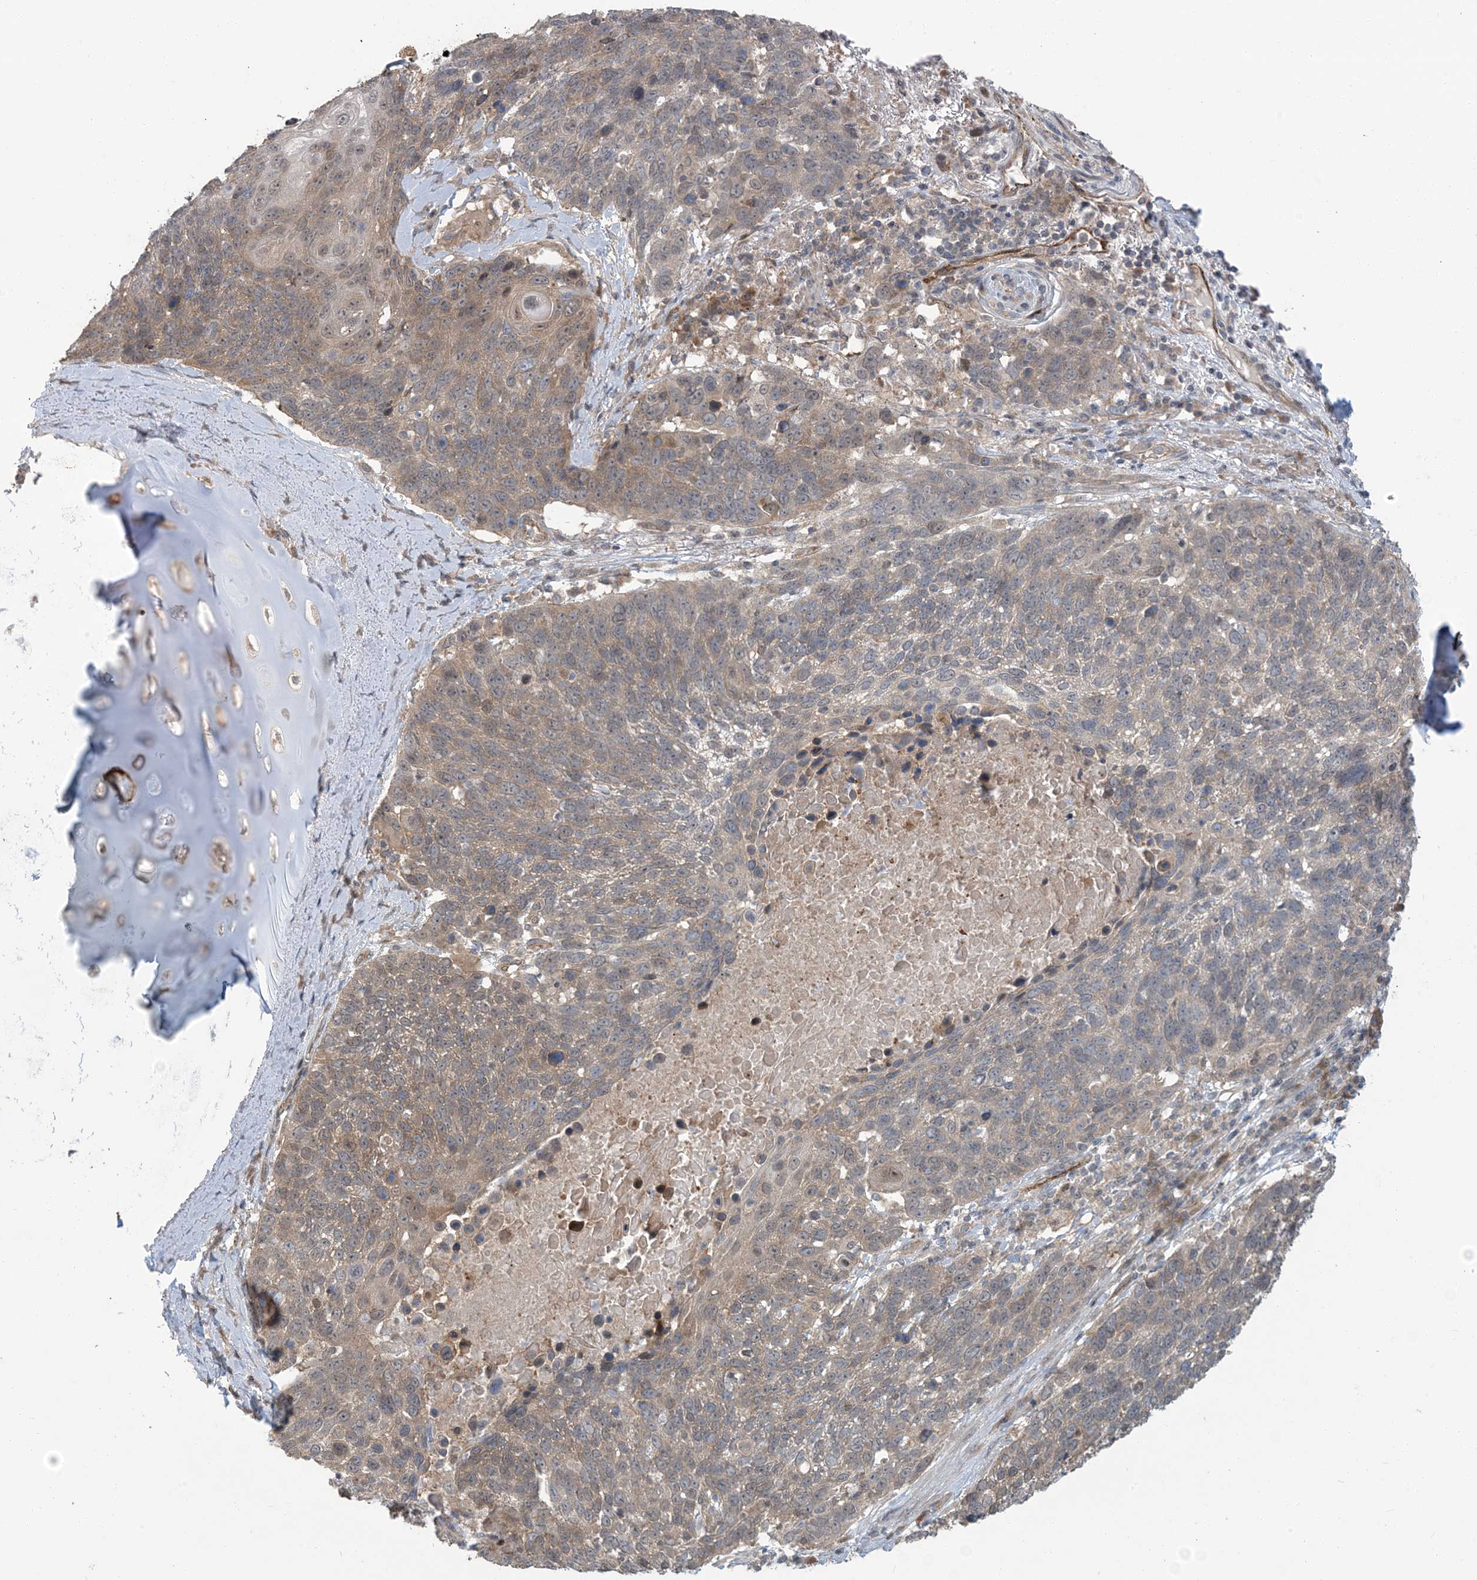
{"staining": {"intensity": "weak", "quantity": ">75%", "location": "cytoplasmic/membranous"}, "tissue": "lung cancer", "cell_type": "Tumor cells", "image_type": "cancer", "snomed": [{"axis": "morphology", "description": "Squamous cell carcinoma, NOS"}, {"axis": "topography", "description": "Lung"}], "caption": "Lung cancer stained with a brown dye demonstrates weak cytoplasmic/membranous positive positivity in approximately >75% of tumor cells.", "gene": "ERI2", "patient": {"sex": "male", "age": 66}}